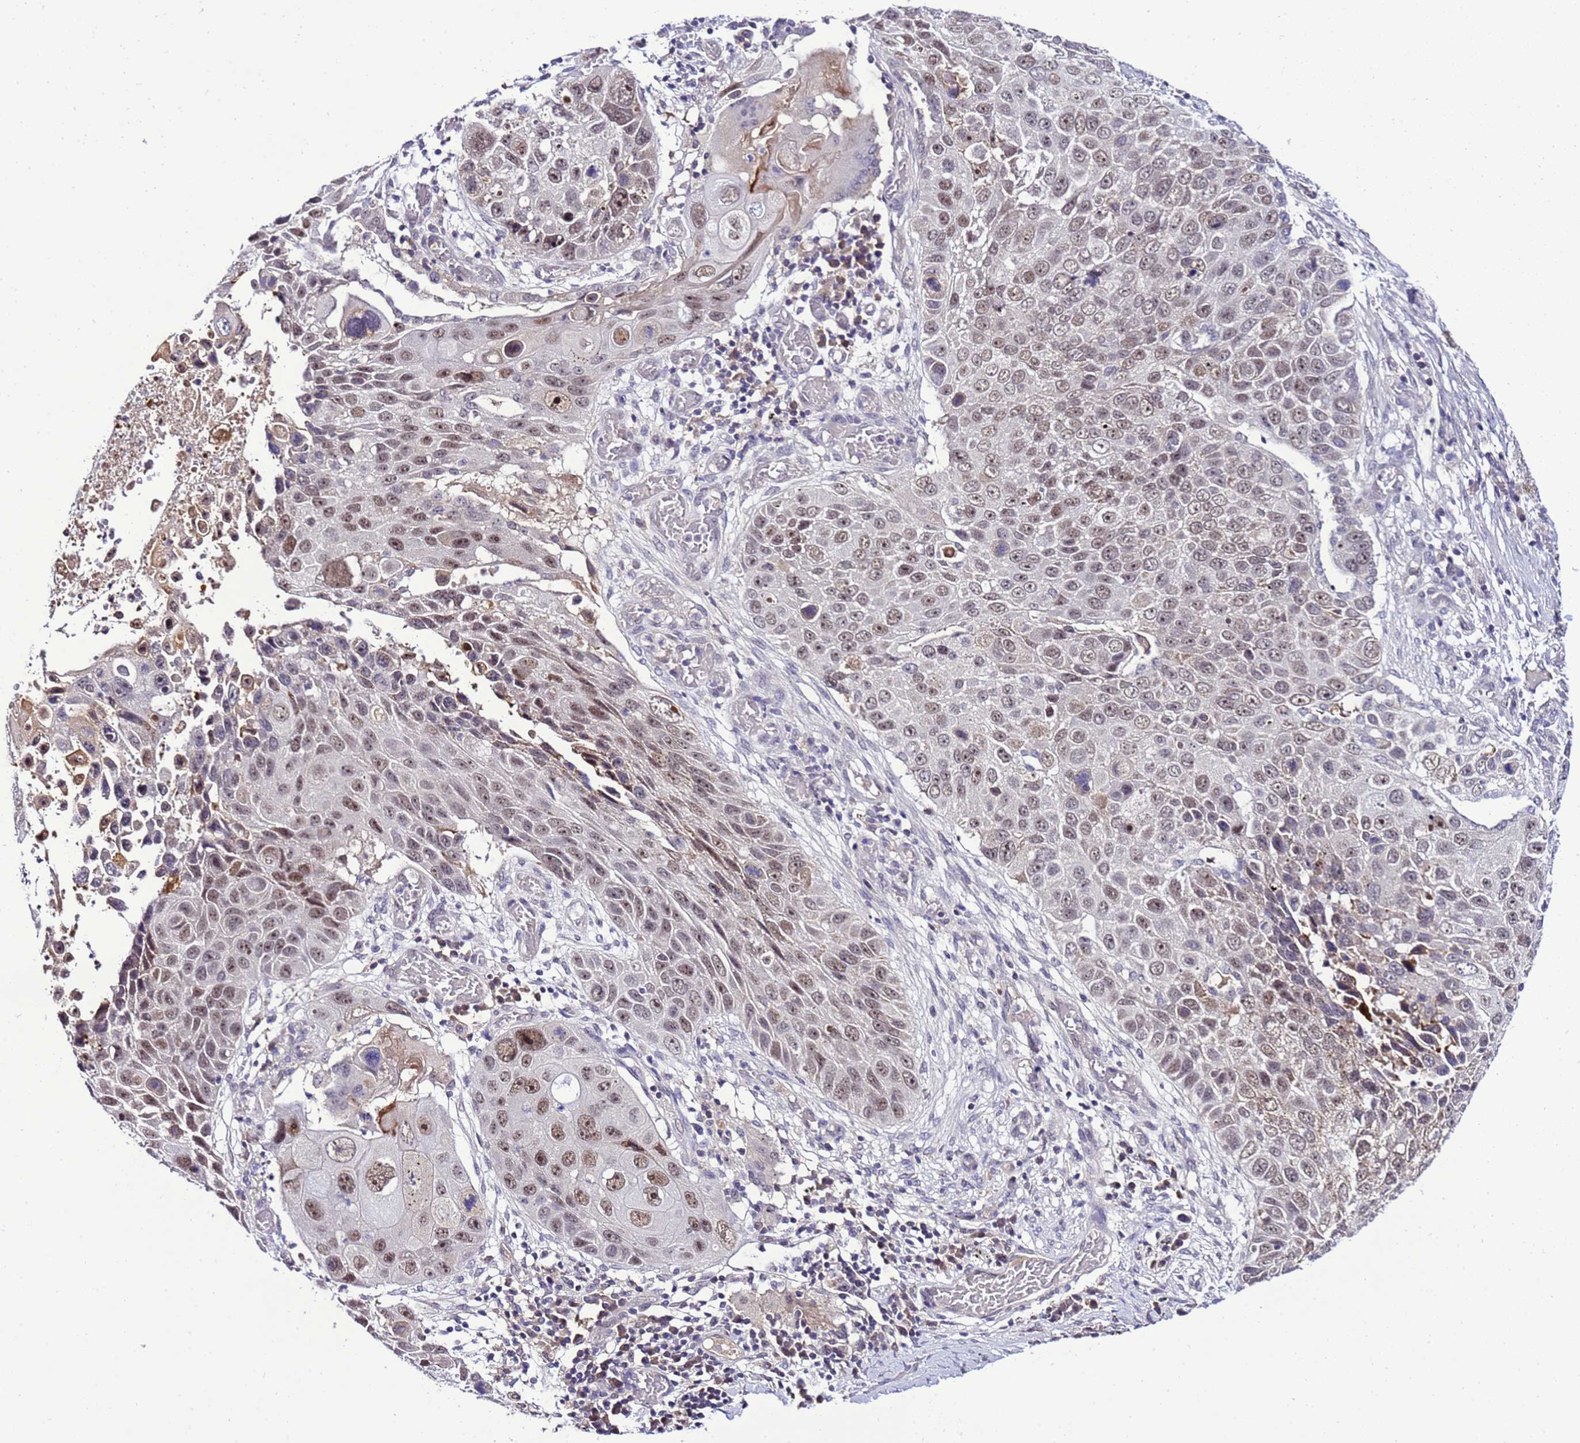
{"staining": {"intensity": "moderate", "quantity": ">75%", "location": "nuclear"}, "tissue": "lung cancer", "cell_type": "Tumor cells", "image_type": "cancer", "snomed": [{"axis": "morphology", "description": "Squamous cell carcinoma, NOS"}, {"axis": "topography", "description": "Lung"}], "caption": "DAB immunohistochemical staining of lung squamous cell carcinoma displays moderate nuclear protein positivity in about >75% of tumor cells.", "gene": "C19orf47", "patient": {"sex": "male", "age": 61}}